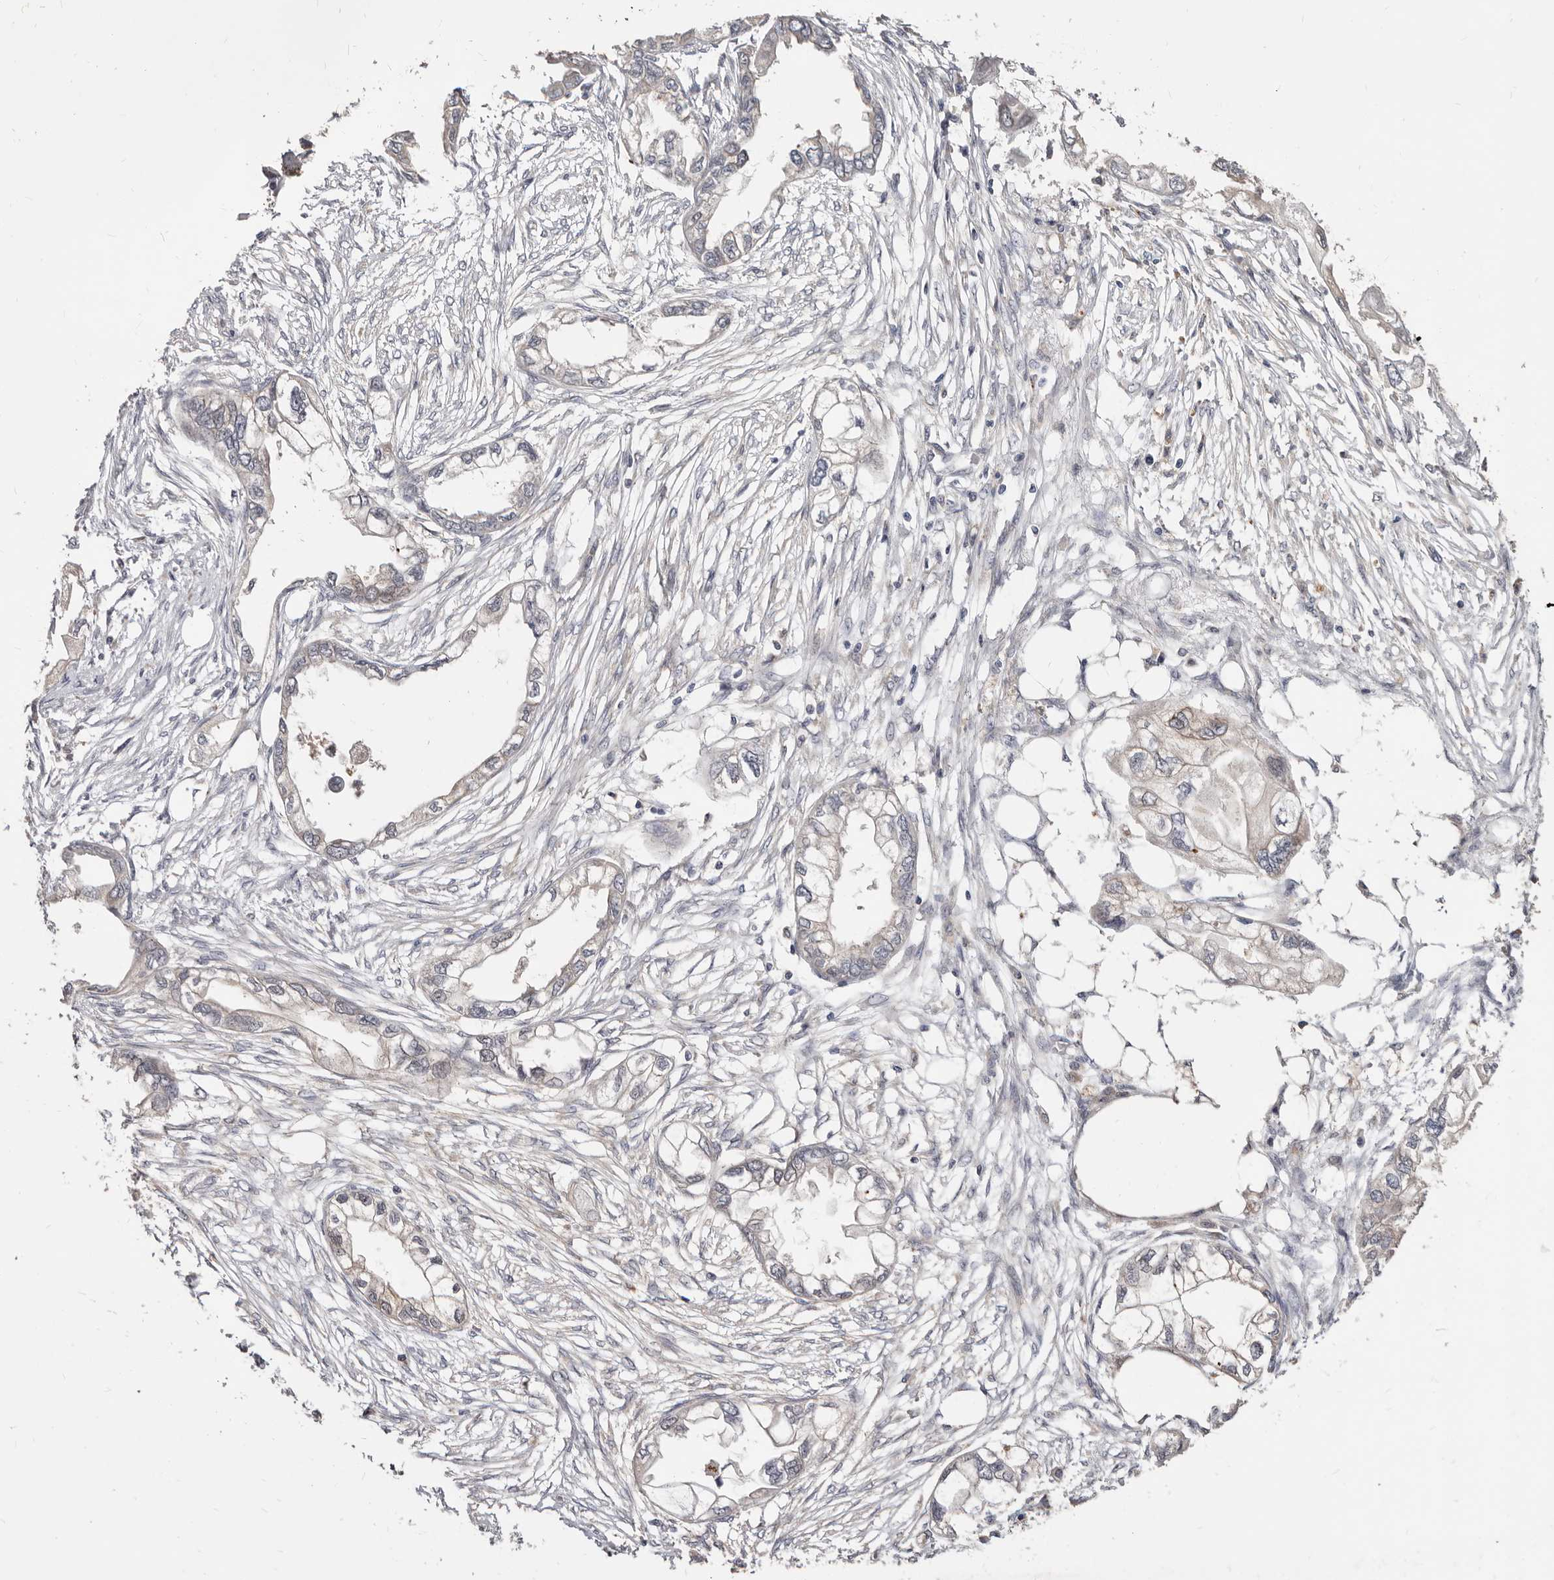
{"staining": {"intensity": "negative", "quantity": "none", "location": "none"}, "tissue": "endometrial cancer", "cell_type": "Tumor cells", "image_type": "cancer", "snomed": [{"axis": "morphology", "description": "Adenocarcinoma, NOS"}, {"axis": "morphology", "description": "Adenocarcinoma, metastatic, NOS"}, {"axis": "topography", "description": "Adipose tissue"}, {"axis": "topography", "description": "Endometrium"}], "caption": "Tumor cells are negative for brown protein staining in endometrial adenocarcinoma.", "gene": "TC2N", "patient": {"sex": "female", "age": 67}}